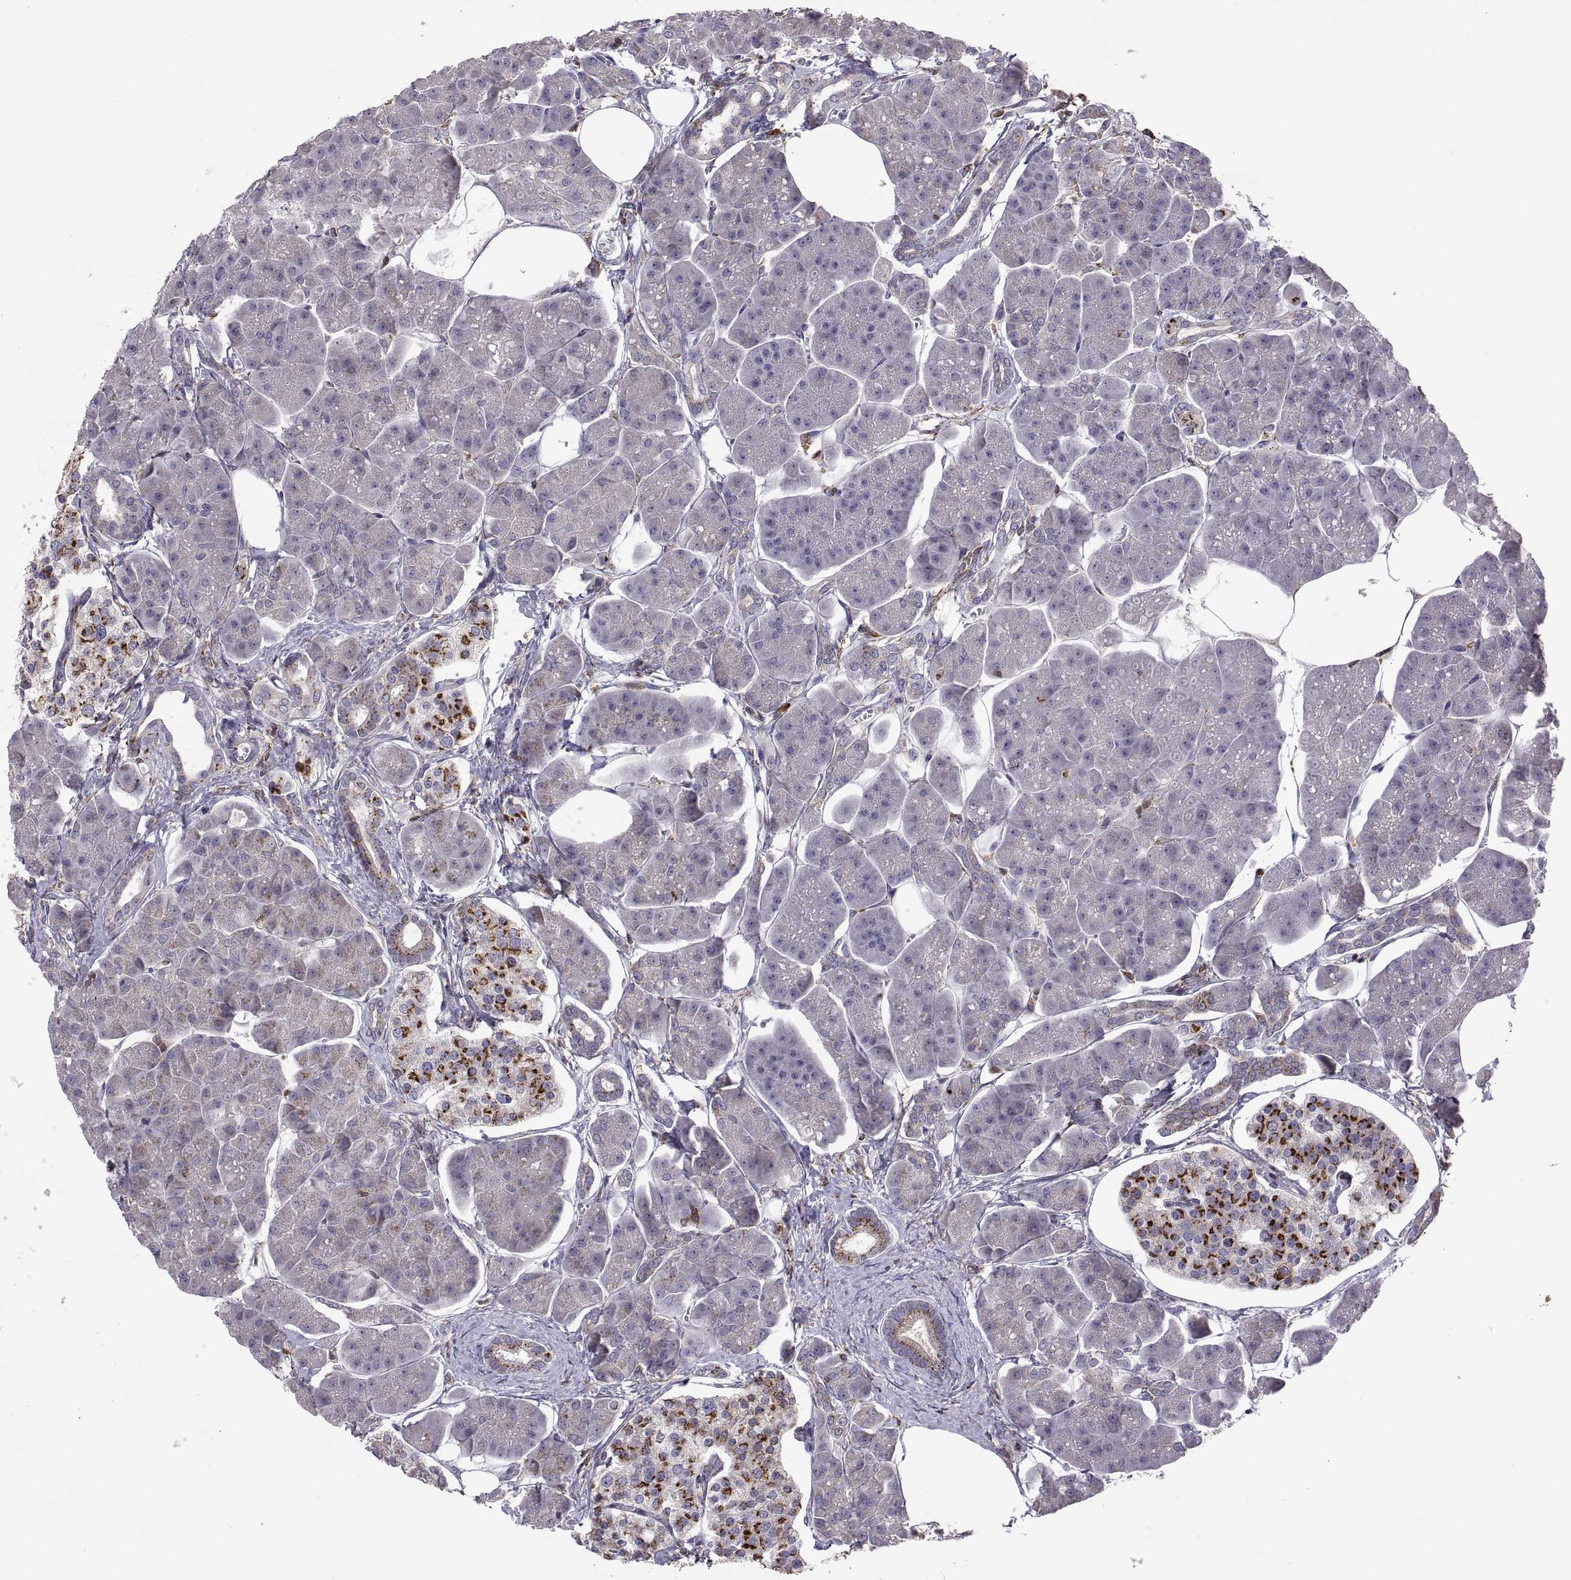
{"staining": {"intensity": "strong", "quantity": "<25%", "location": "cytoplasmic/membranous"}, "tissue": "pancreas", "cell_type": "Exocrine glandular cells", "image_type": "normal", "snomed": [{"axis": "morphology", "description": "Normal tissue, NOS"}, {"axis": "topography", "description": "Pancreas"}], "caption": "Strong cytoplasmic/membranous expression for a protein is identified in about <25% of exocrine glandular cells of benign pancreas using immunohistochemistry (IHC).", "gene": "ACAP1", "patient": {"sex": "female", "age": 58}}